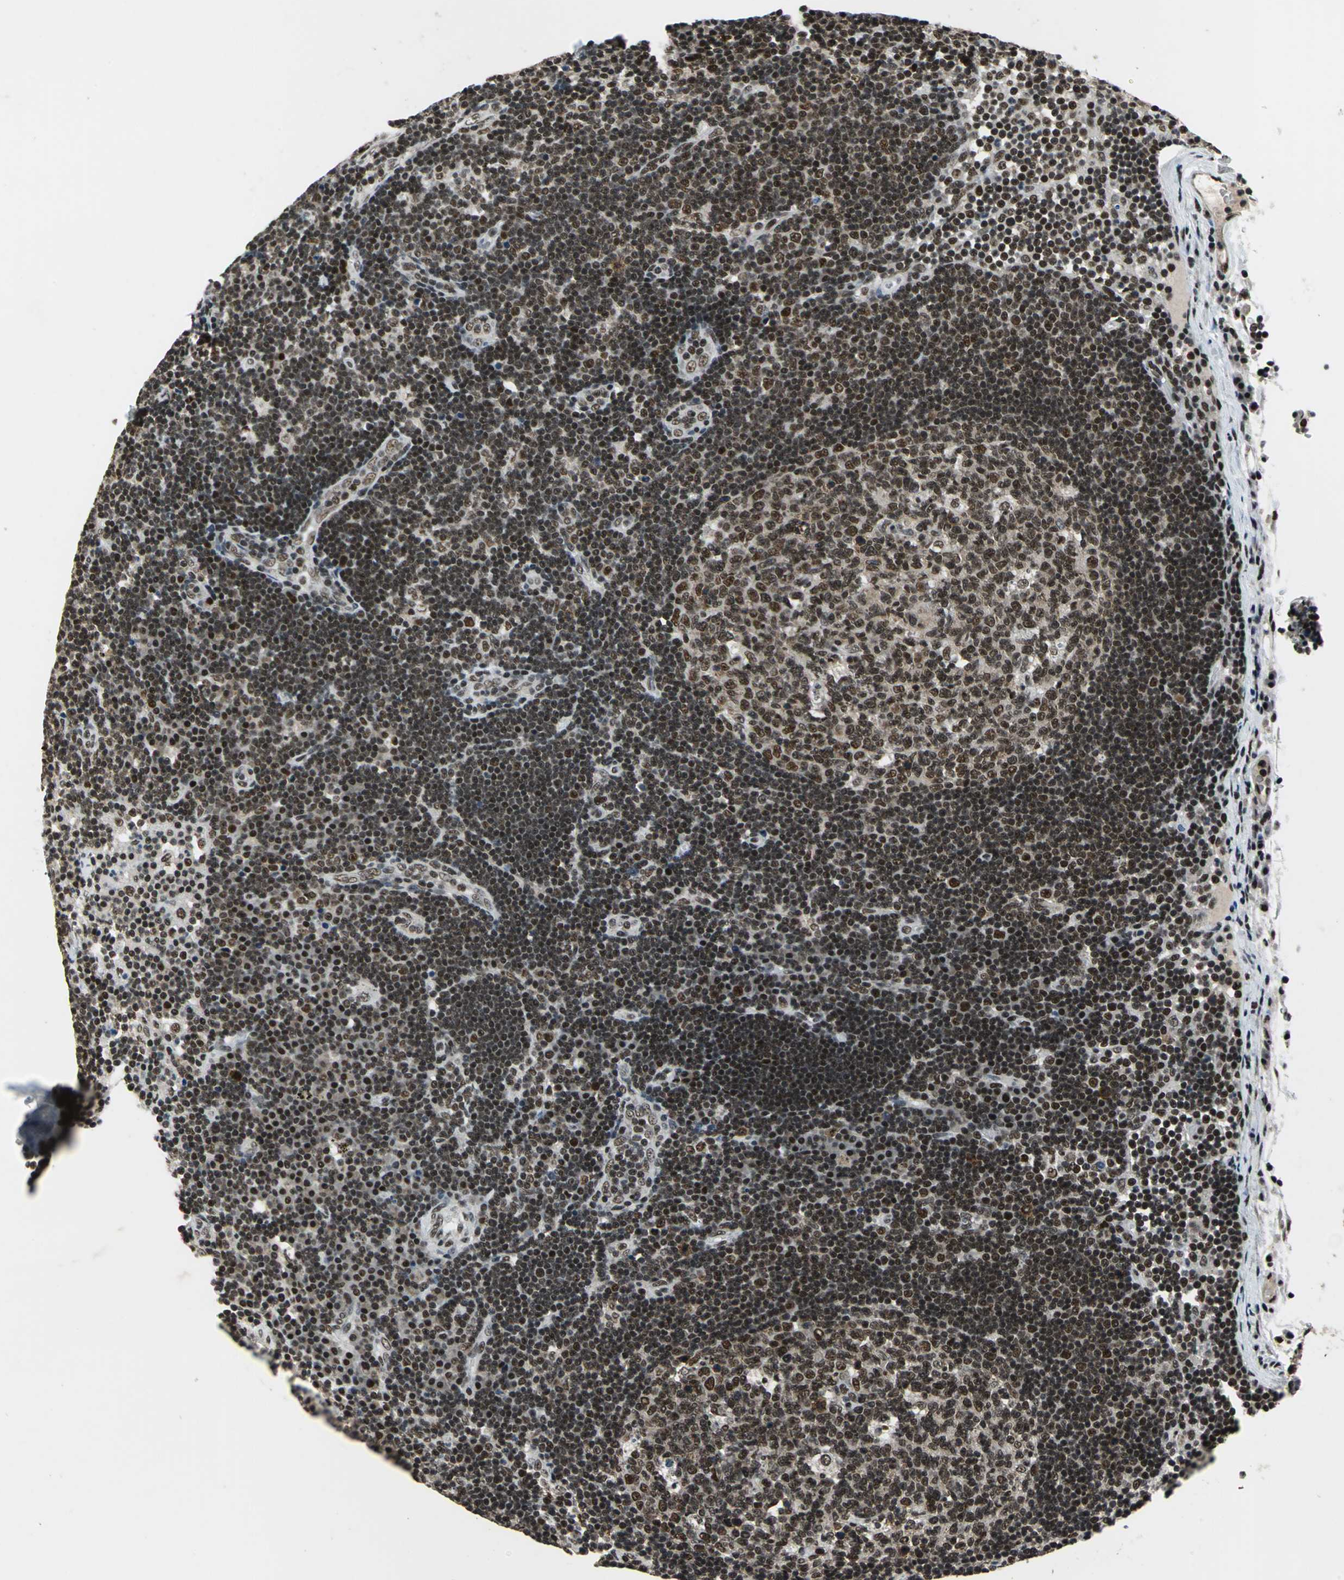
{"staining": {"intensity": "strong", "quantity": ">75%", "location": "cytoplasmic/membranous,nuclear"}, "tissue": "lymph node", "cell_type": "Germinal center cells", "image_type": "normal", "snomed": [{"axis": "morphology", "description": "Normal tissue, NOS"}, {"axis": "morphology", "description": "Squamous cell carcinoma, metastatic, NOS"}, {"axis": "topography", "description": "Lymph node"}], "caption": "Protein expression analysis of unremarkable lymph node shows strong cytoplasmic/membranous,nuclear staining in about >75% of germinal center cells. Using DAB (3,3'-diaminobenzidine) (brown) and hematoxylin (blue) stains, captured at high magnification using brightfield microscopy.", "gene": "BCLAF1", "patient": {"sex": "female", "age": 53}}